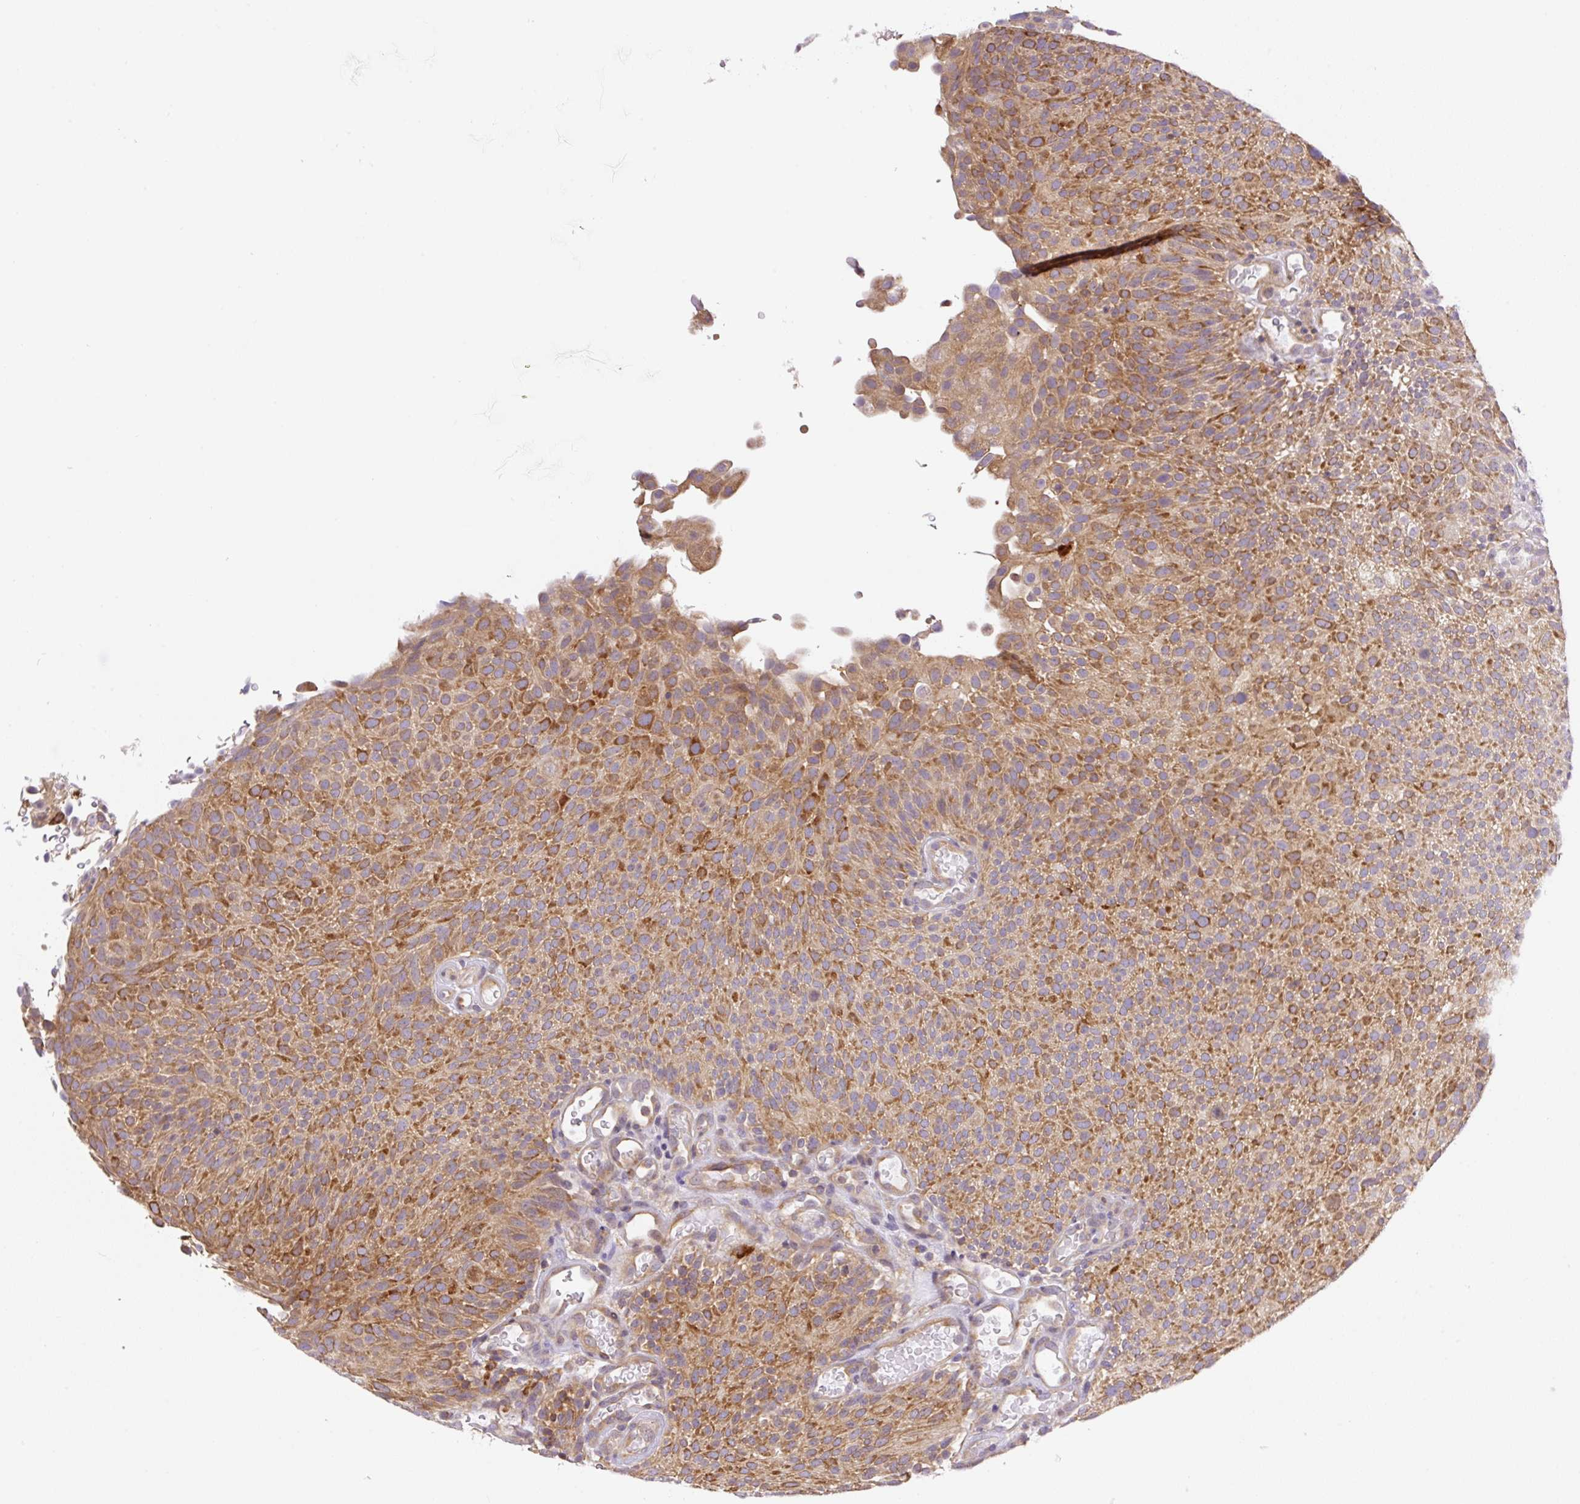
{"staining": {"intensity": "moderate", "quantity": ">75%", "location": "cytoplasmic/membranous"}, "tissue": "urothelial cancer", "cell_type": "Tumor cells", "image_type": "cancer", "snomed": [{"axis": "morphology", "description": "Urothelial carcinoma, Low grade"}, {"axis": "topography", "description": "Urinary bladder"}], "caption": "A high-resolution photomicrograph shows IHC staining of urothelial cancer, which exhibits moderate cytoplasmic/membranous expression in approximately >75% of tumor cells. Using DAB (brown) and hematoxylin (blue) stains, captured at high magnification using brightfield microscopy.", "gene": "CAMK2B", "patient": {"sex": "male", "age": 78}}